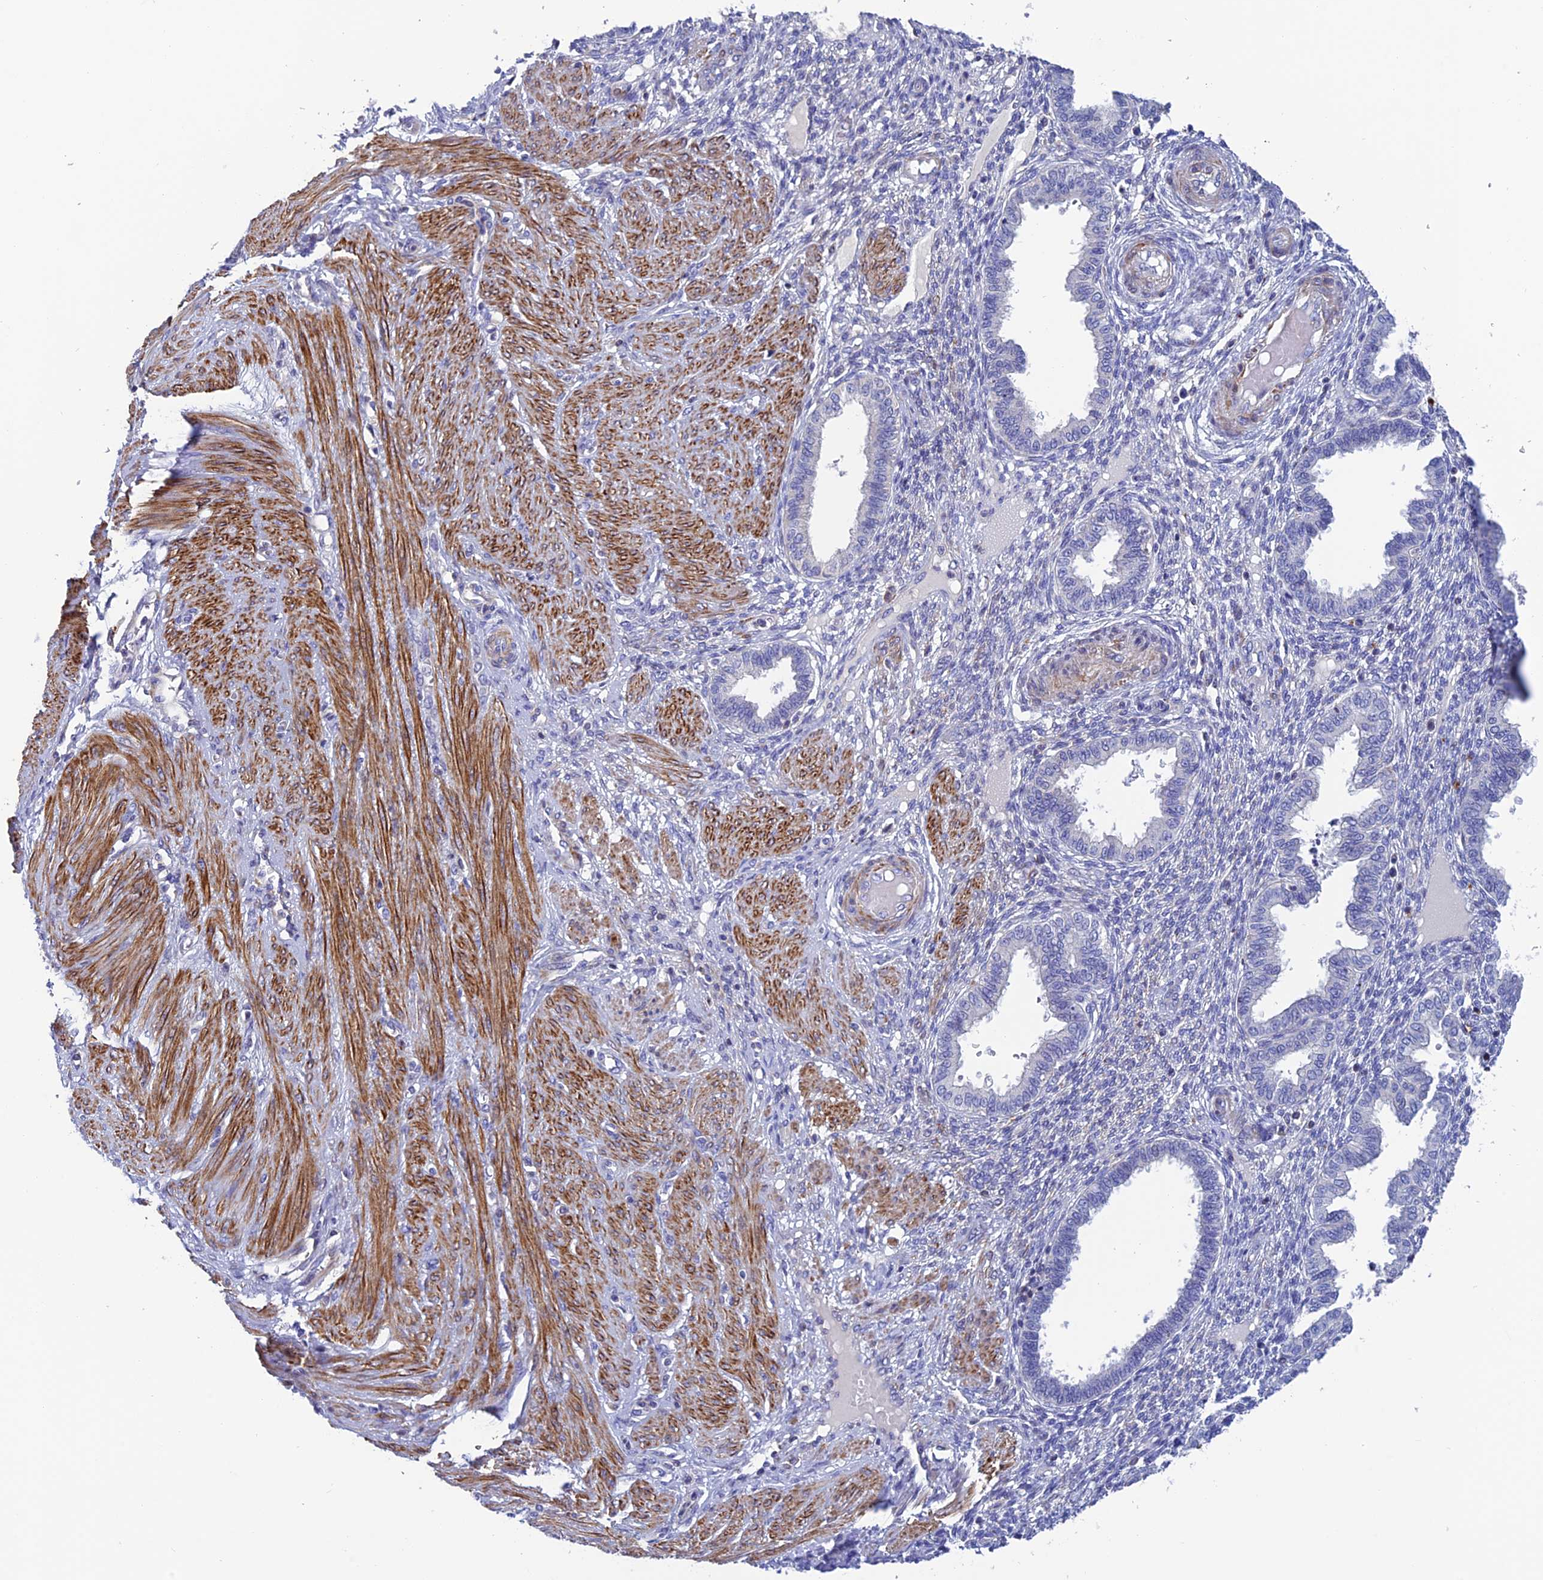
{"staining": {"intensity": "negative", "quantity": "none", "location": "none"}, "tissue": "endometrium", "cell_type": "Cells in endometrial stroma", "image_type": "normal", "snomed": [{"axis": "morphology", "description": "Normal tissue, NOS"}, {"axis": "topography", "description": "Endometrium"}], "caption": "Immunohistochemistry photomicrograph of unremarkable endometrium stained for a protein (brown), which shows no positivity in cells in endometrial stroma.", "gene": "FAM178B", "patient": {"sex": "female", "age": 33}}